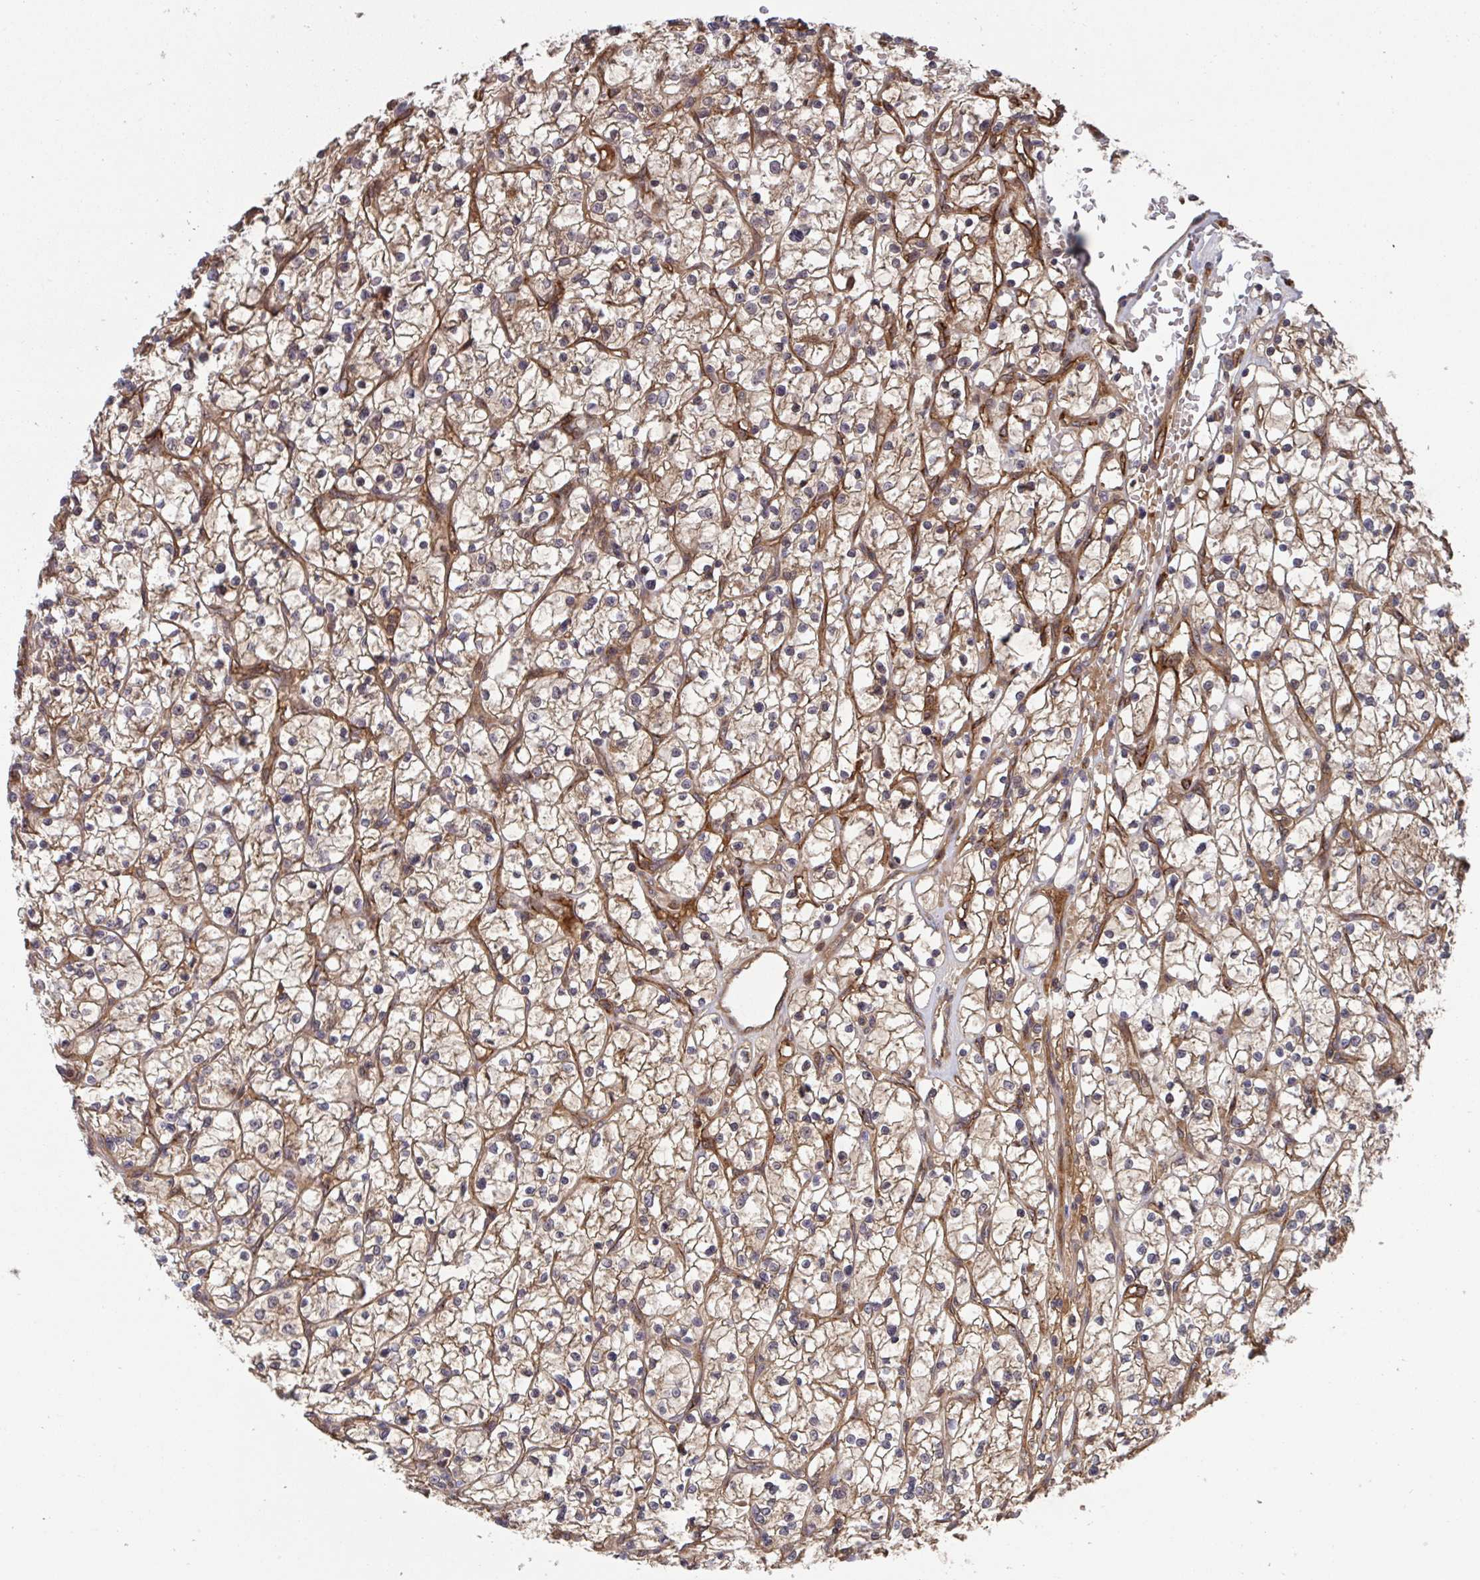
{"staining": {"intensity": "weak", "quantity": ">75%", "location": "cytoplasmic/membranous"}, "tissue": "renal cancer", "cell_type": "Tumor cells", "image_type": "cancer", "snomed": [{"axis": "morphology", "description": "Adenocarcinoma, NOS"}, {"axis": "topography", "description": "Kidney"}], "caption": "Tumor cells exhibit low levels of weak cytoplasmic/membranous positivity in approximately >75% of cells in human adenocarcinoma (renal). The staining was performed using DAB (3,3'-diaminobenzidine), with brown indicating positive protein expression. Nuclei are stained blue with hematoxylin.", "gene": "TIGAR", "patient": {"sex": "female", "age": 64}}